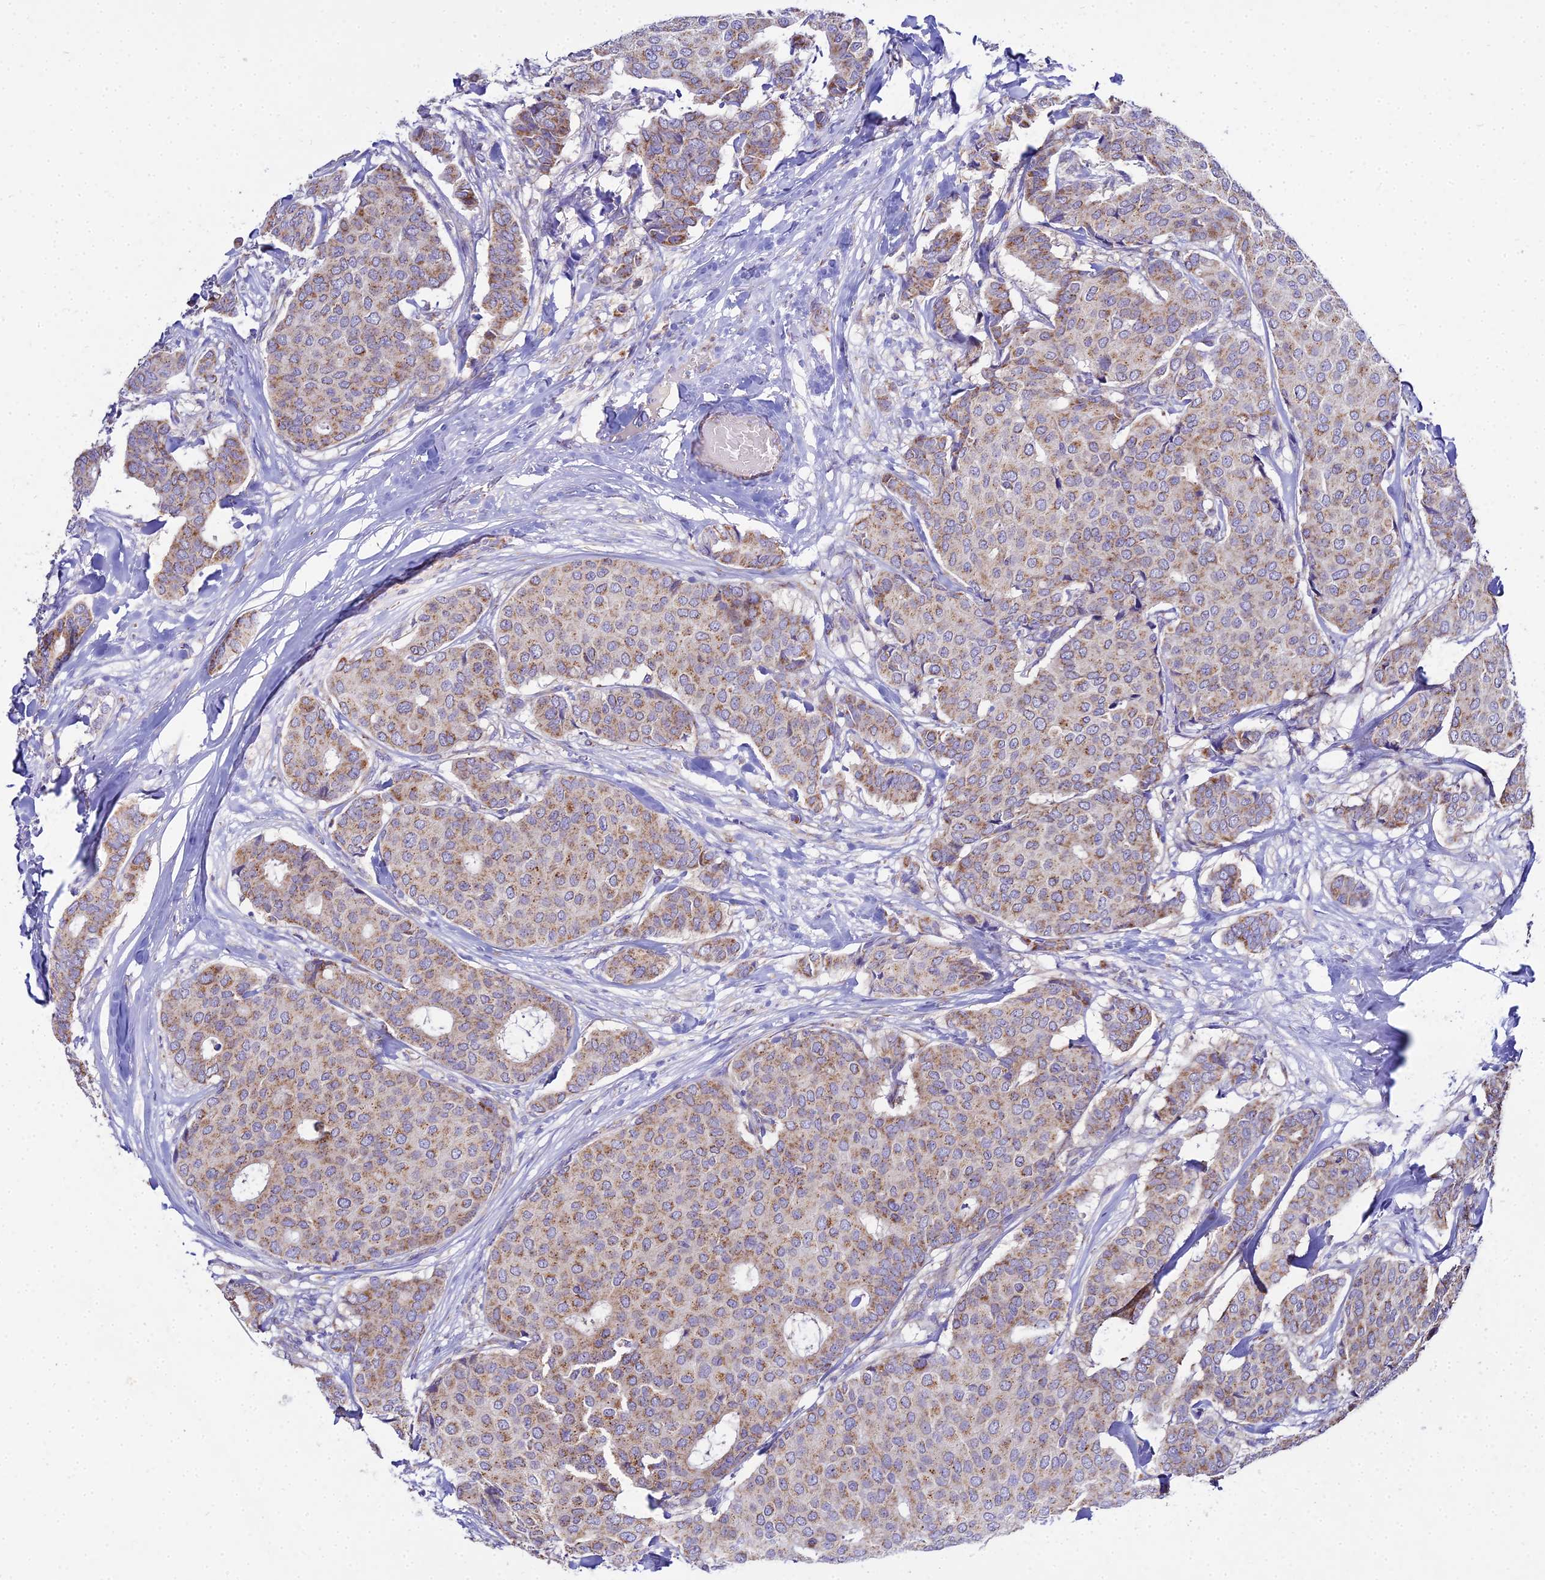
{"staining": {"intensity": "moderate", "quantity": "25%-75%", "location": "cytoplasmic/membranous"}, "tissue": "breast cancer", "cell_type": "Tumor cells", "image_type": "cancer", "snomed": [{"axis": "morphology", "description": "Duct carcinoma"}, {"axis": "topography", "description": "Breast"}], "caption": "This is an image of immunohistochemistry staining of infiltrating ductal carcinoma (breast), which shows moderate staining in the cytoplasmic/membranous of tumor cells.", "gene": "TYW5", "patient": {"sex": "female", "age": 75}}